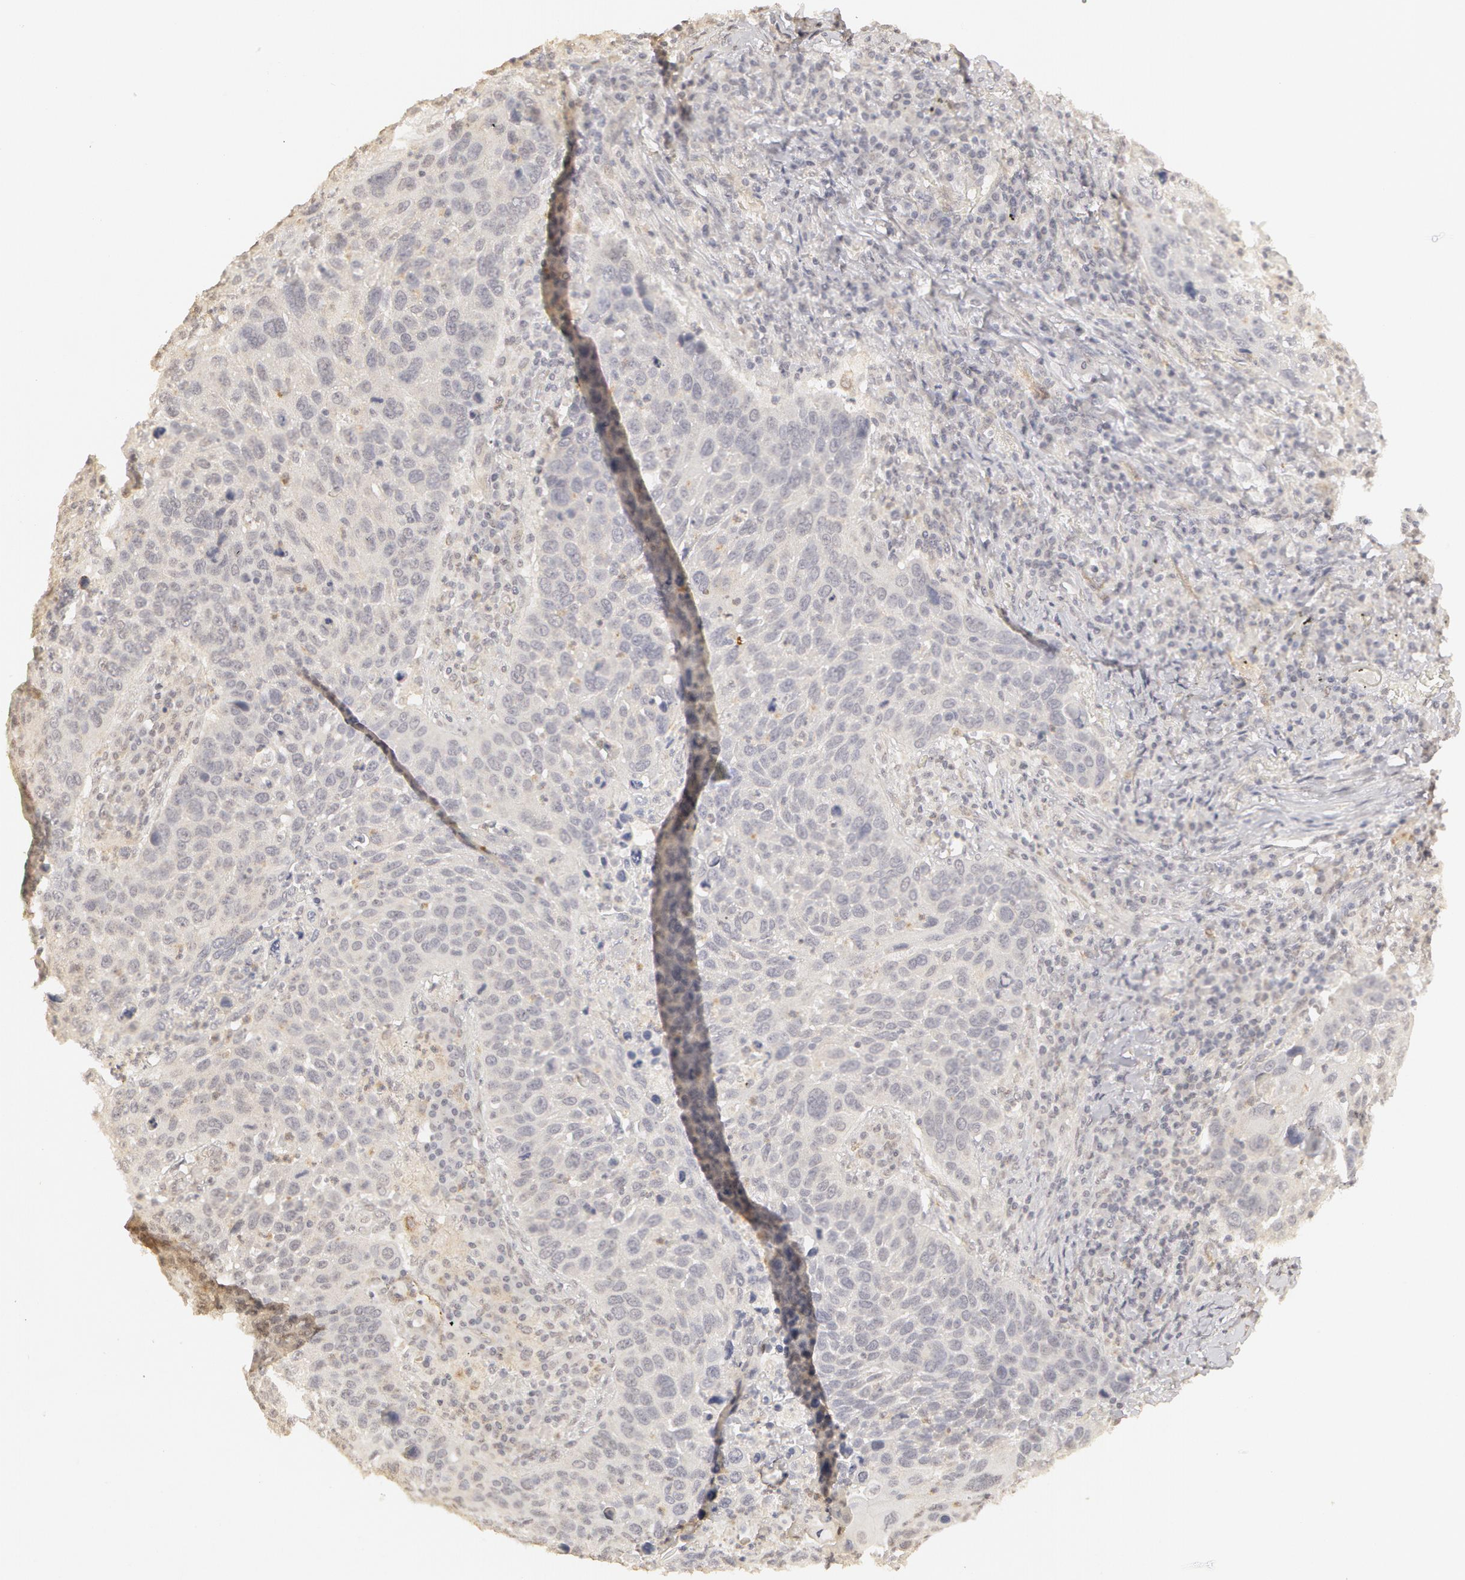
{"staining": {"intensity": "negative", "quantity": "none", "location": "none"}, "tissue": "lung cancer", "cell_type": "Tumor cells", "image_type": "cancer", "snomed": [{"axis": "morphology", "description": "Squamous cell carcinoma, NOS"}, {"axis": "topography", "description": "Lung"}], "caption": "Tumor cells are negative for protein expression in human squamous cell carcinoma (lung).", "gene": "ADAM10", "patient": {"sex": "male", "age": 68}}